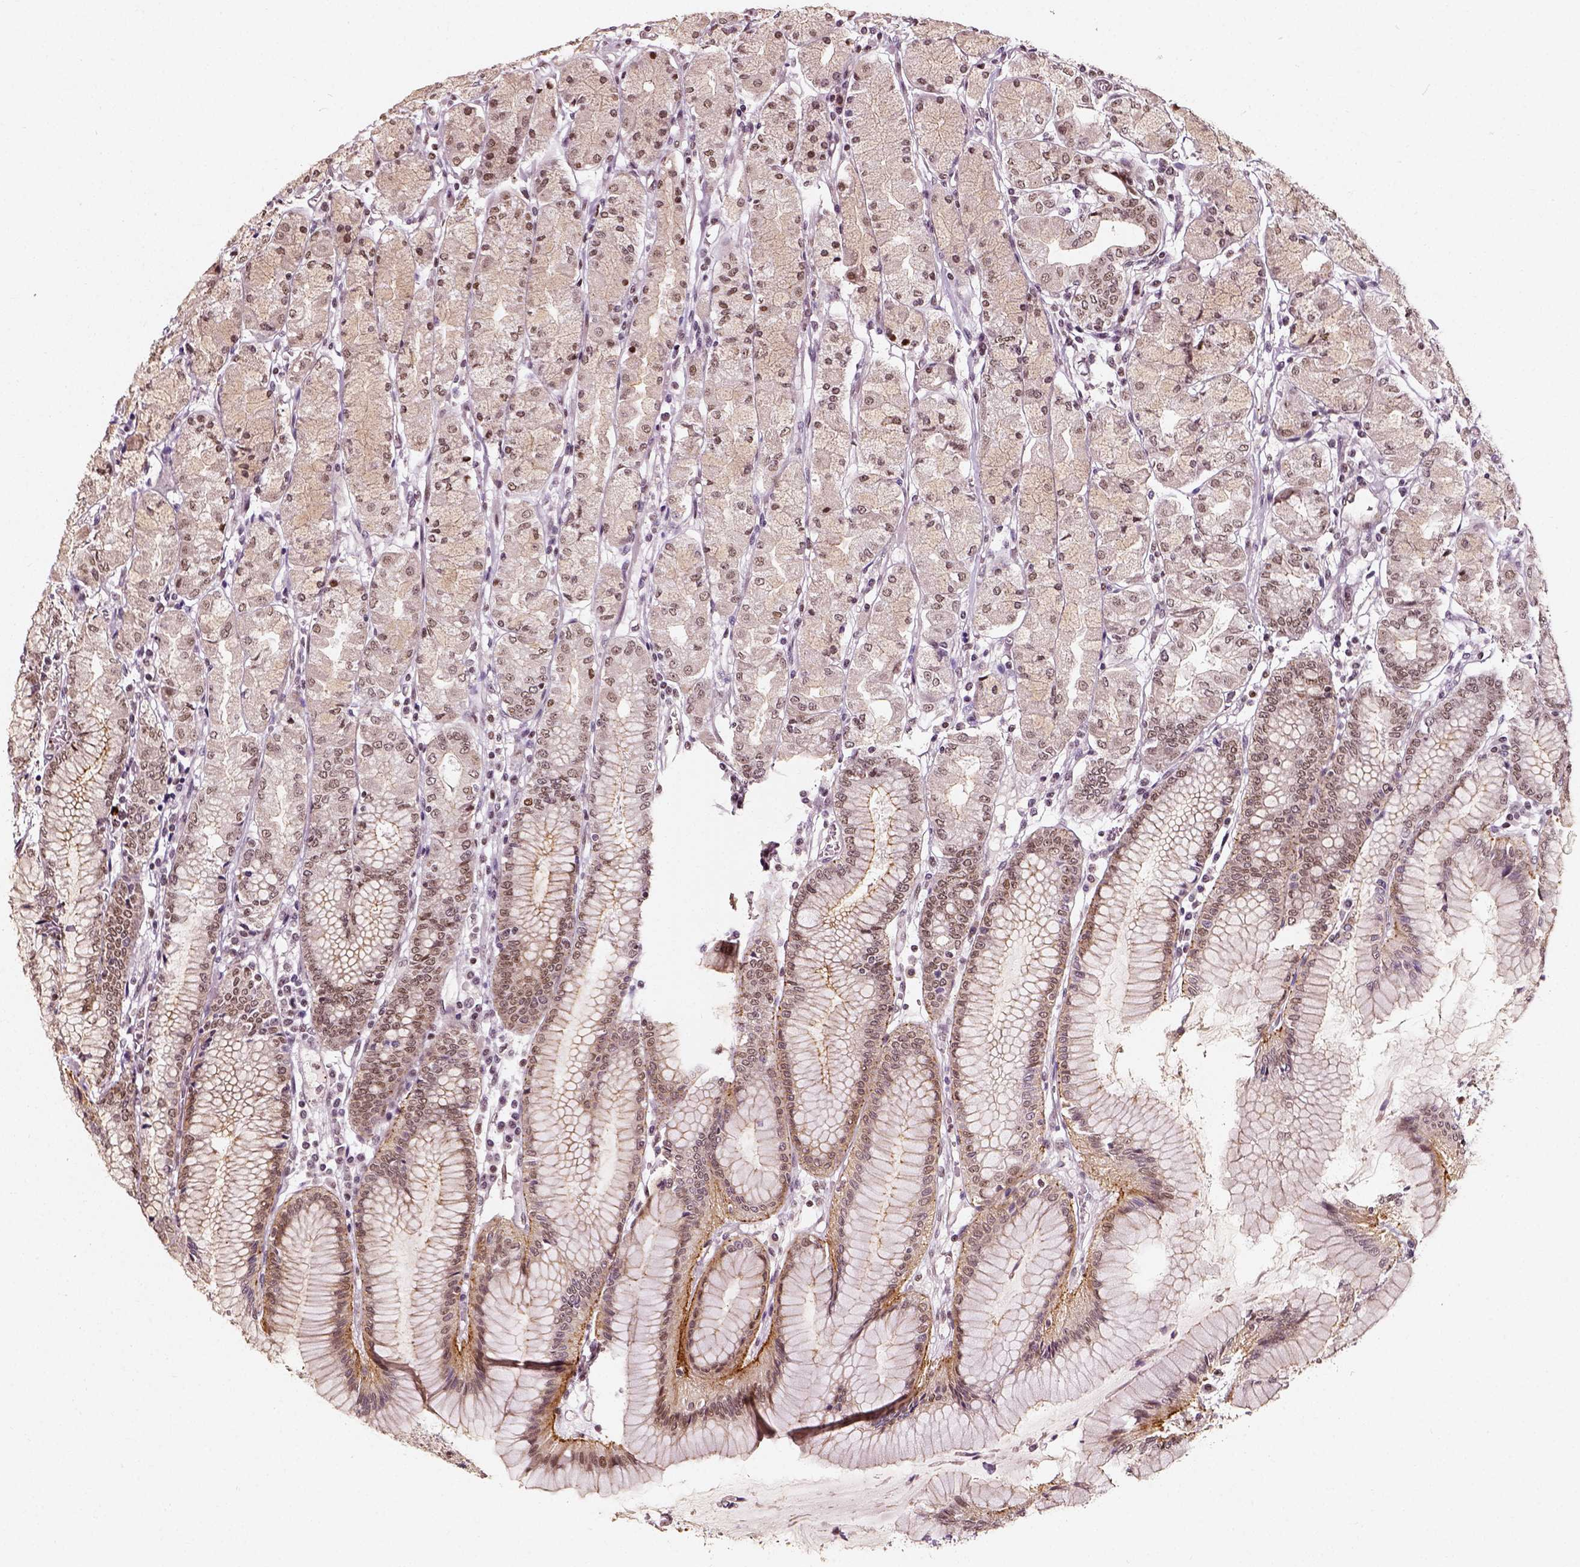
{"staining": {"intensity": "moderate", "quantity": ">75%", "location": "cytoplasmic/membranous,nuclear"}, "tissue": "stomach", "cell_type": "Glandular cells", "image_type": "normal", "snomed": [{"axis": "morphology", "description": "Normal tissue, NOS"}, {"axis": "topography", "description": "Stomach, upper"}], "caption": "Protein positivity by immunohistochemistry (IHC) displays moderate cytoplasmic/membranous,nuclear staining in approximately >75% of glandular cells in unremarkable stomach. The protein of interest is stained brown, and the nuclei are stained in blue (DAB (3,3'-diaminobenzidine) IHC with brightfield microscopy, high magnification).", "gene": "NACC1", "patient": {"sex": "male", "age": 69}}